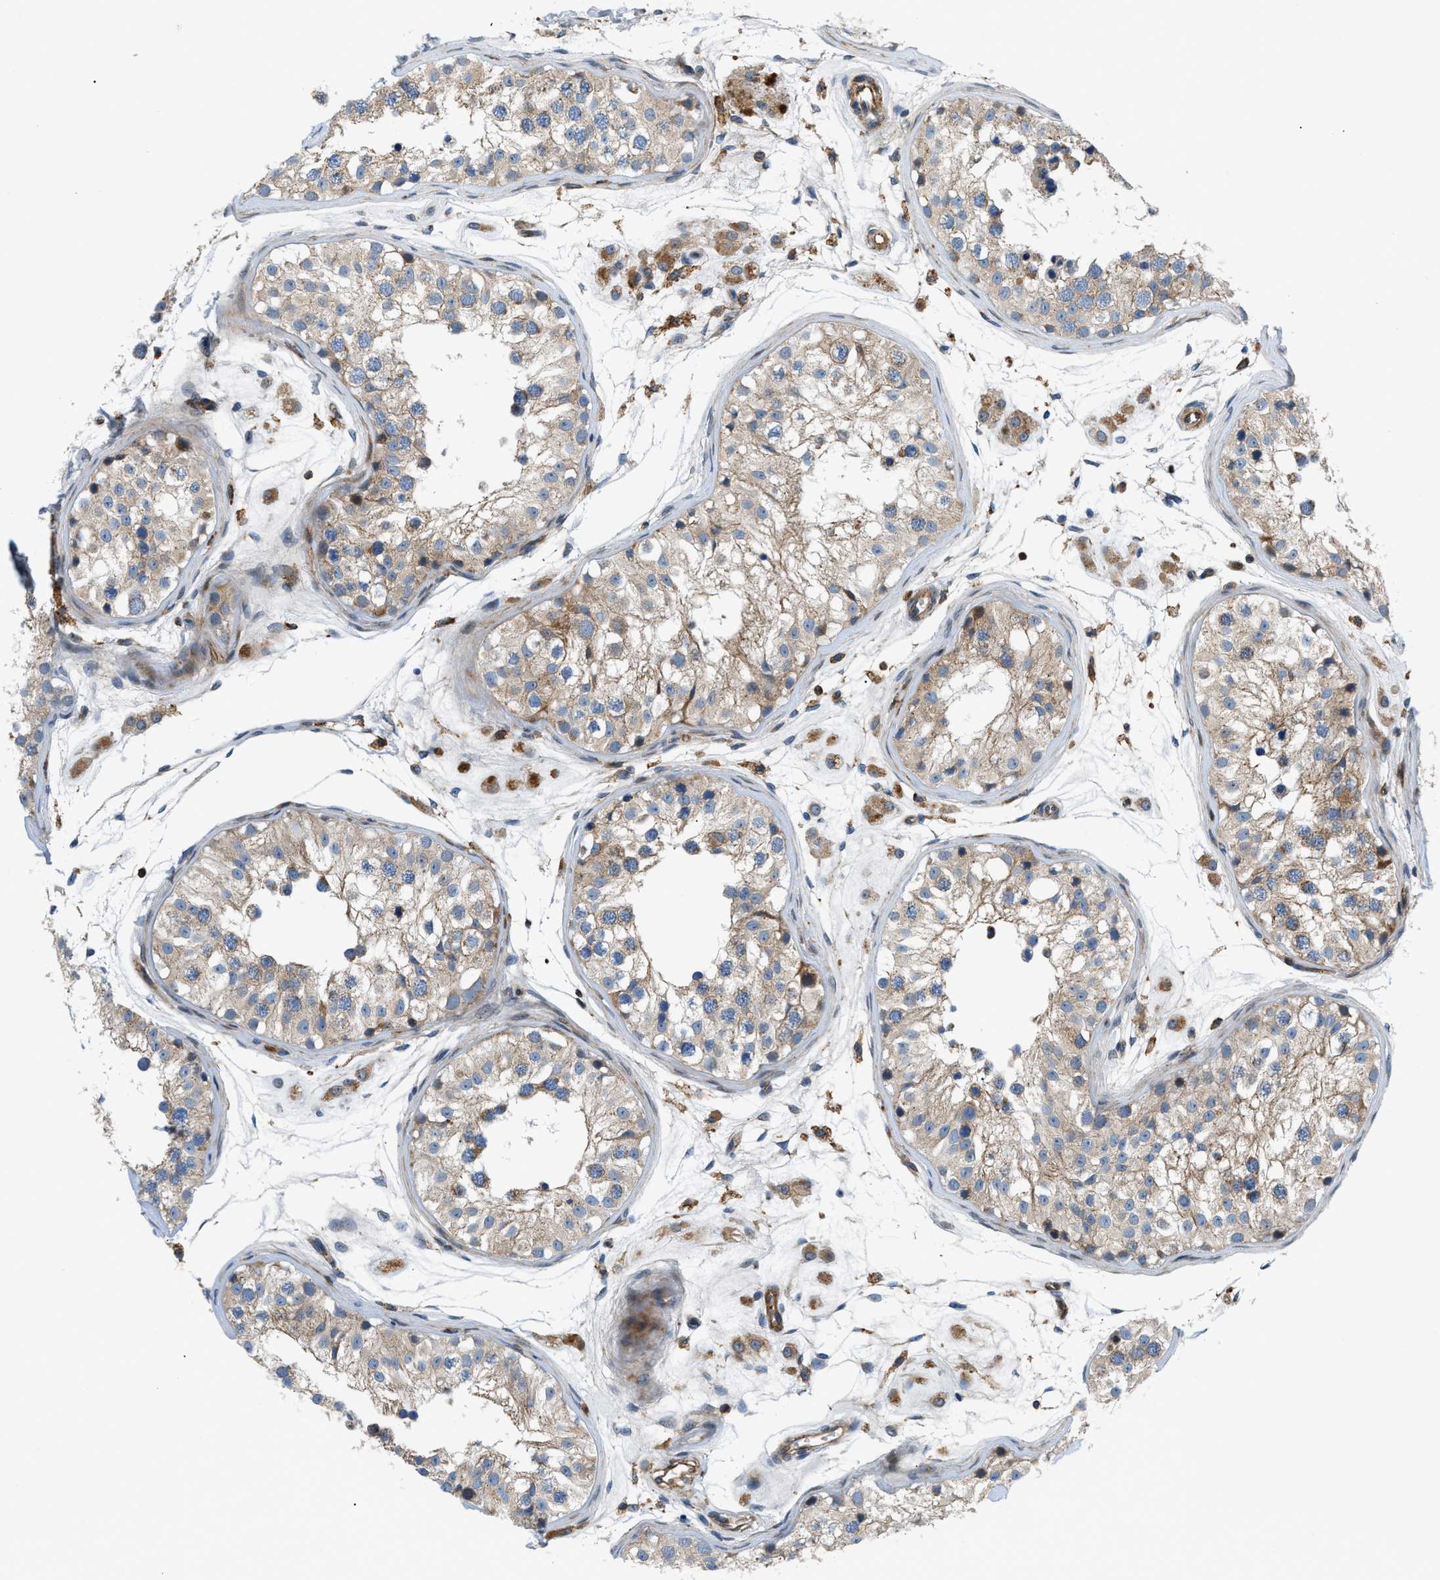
{"staining": {"intensity": "weak", "quantity": ">75%", "location": "cytoplasmic/membranous"}, "tissue": "testis", "cell_type": "Cells in seminiferous ducts", "image_type": "normal", "snomed": [{"axis": "morphology", "description": "Normal tissue, NOS"}, {"axis": "morphology", "description": "Adenocarcinoma, metastatic, NOS"}, {"axis": "topography", "description": "Testis"}], "caption": "Immunohistochemical staining of normal human testis demonstrates >75% levels of weak cytoplasmic/membranous protein positivity in about >75% of cells in seminiferous ducts.", "gene": "DHODH", "patient": {"sex": "male", "age": 26}}